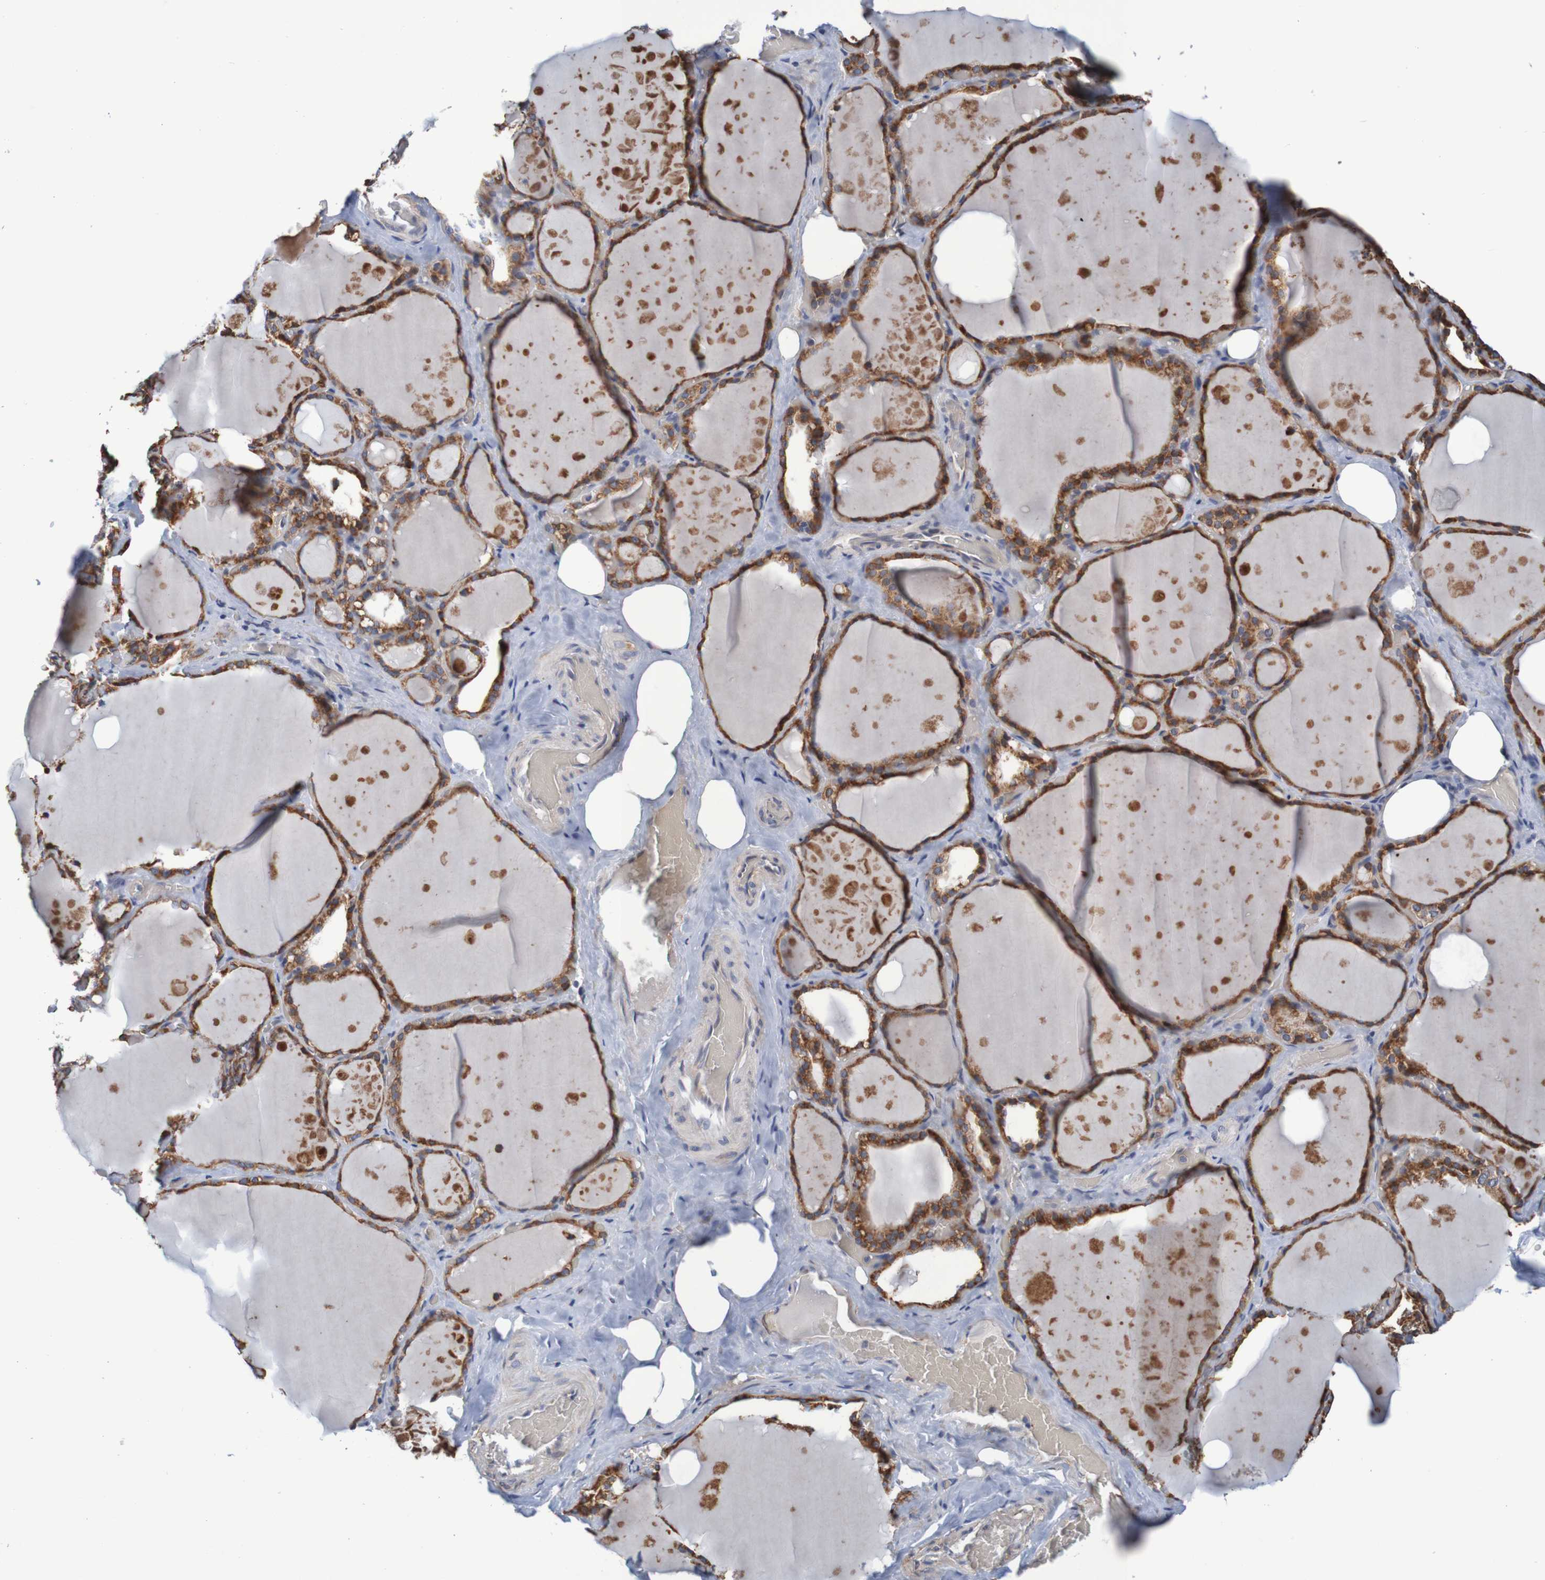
{"staining": {"intensity": "moderate", "quantity": ">75%", "location": "cytoplasmic/membranous"}, "tissue": "thyroid gland", "cell_type": "Glandular cells", "image_type": "normal", "snomed": [{"axis": "morphology", "description": "Normal tissue, NOS"}, {"axis": "topography", "description": "Thyroid gland"}], "caption": "Immunohistochemical staining of unremarkable human thyroid gland demonstrates >75% levels of moderate cytoplasmic/membranous protein positivity in about >75% of glandular cells.", "gene": "CLDN18", "patient": {"sex": "male", "age": 61}}